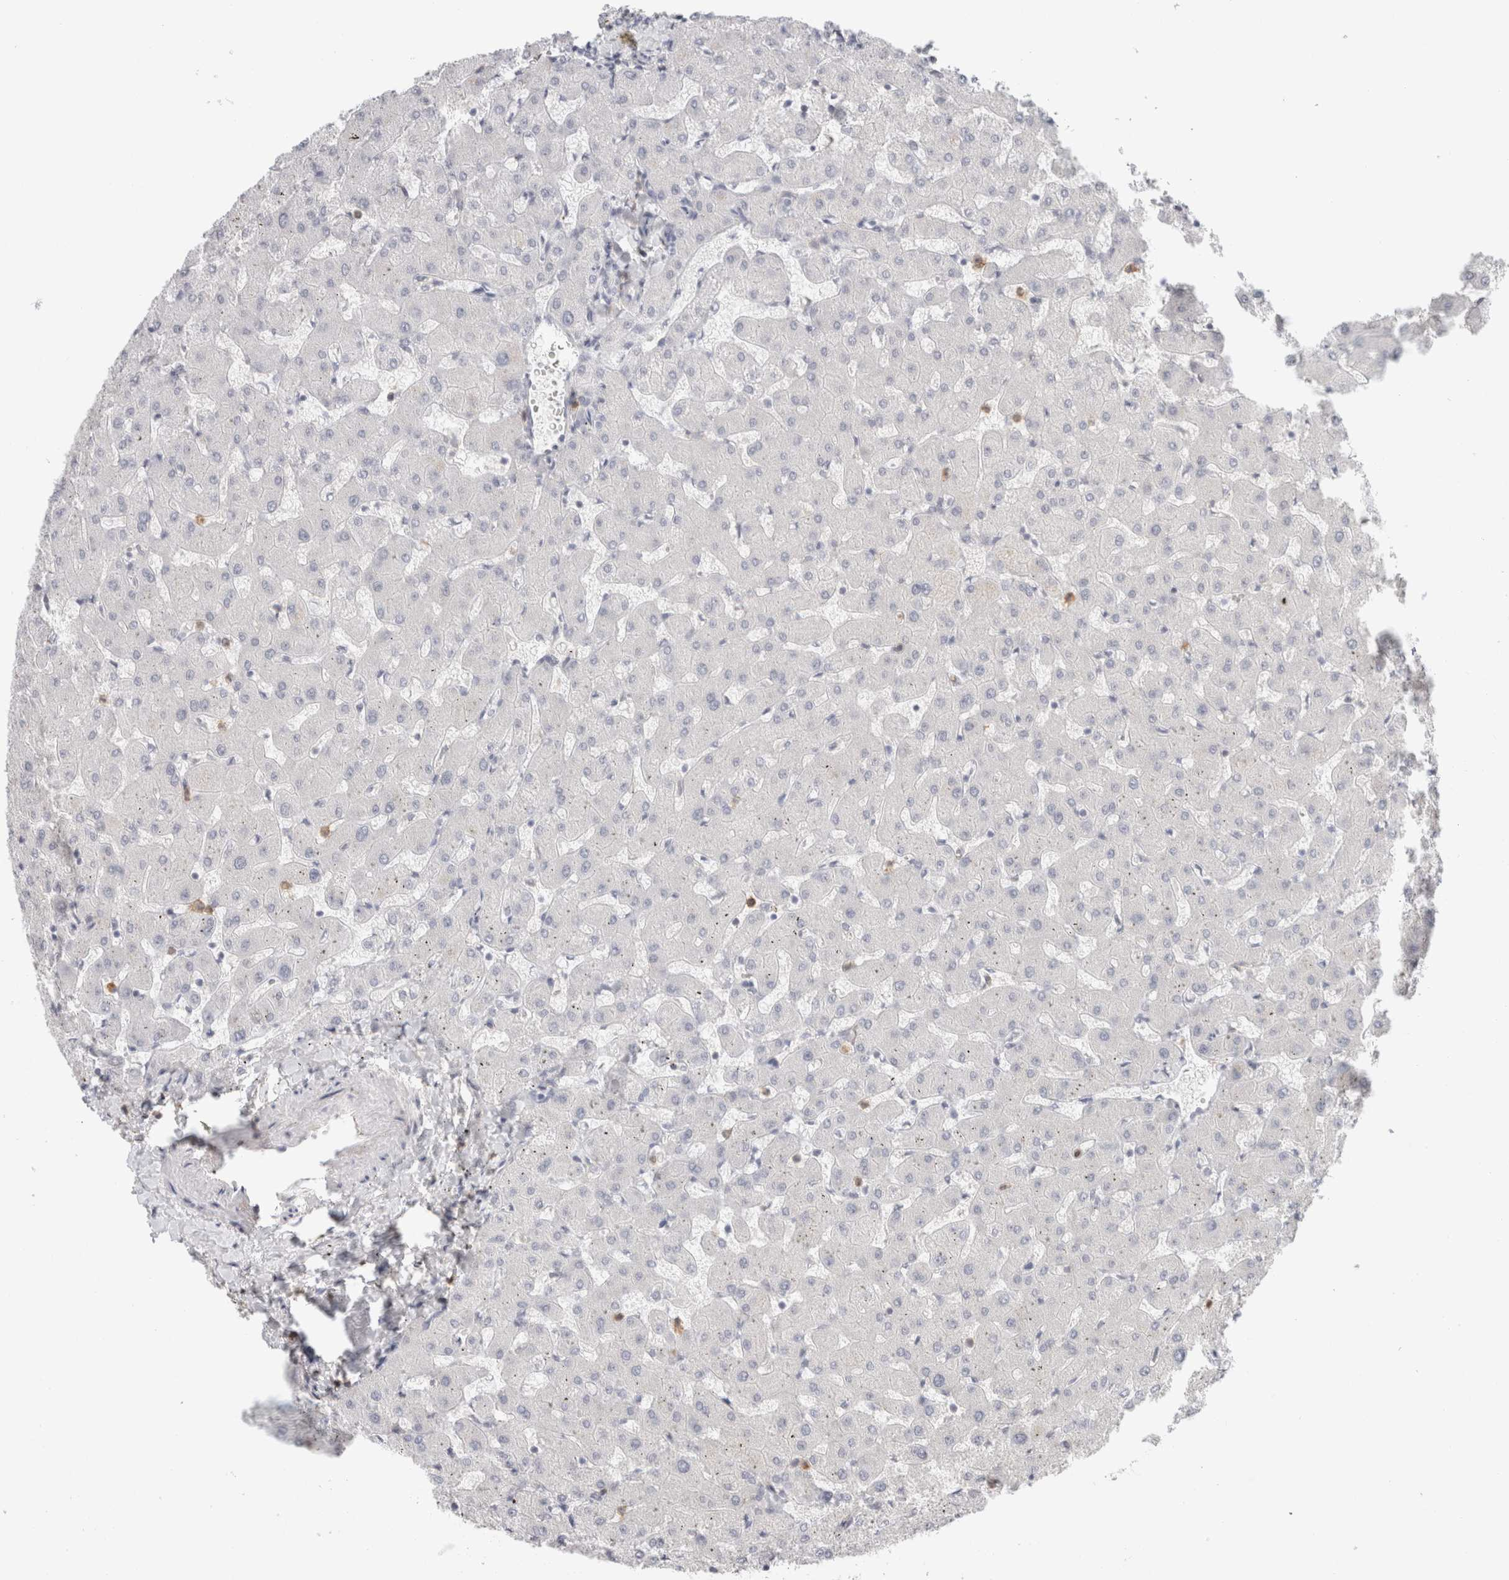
{"staining": {"intensity": "negative", "quantity": "none", "location": "none"}, "tissue": "liver", "cell_type": "Cholangiocytes", "image_type": "normal", "snomed": [{"axis": "morphology", "description": "Normal tissue, NOS"}, {"axis": "topography", "description": "Liver"}], "caption": "A high-resolution photomicrograph shows immunohistochemistry (IHC) staining of normal liver, which shows no significant staining in cholangiocytes. Brightfield microscopy of immunohistochemistry stained with DAB (3,3'-diaminobenzidine) (brown) and hematoxylin (blue), captured at high magnification.", "gene": "P2RY2", "patient": {"sex": "female", "age": 63}}